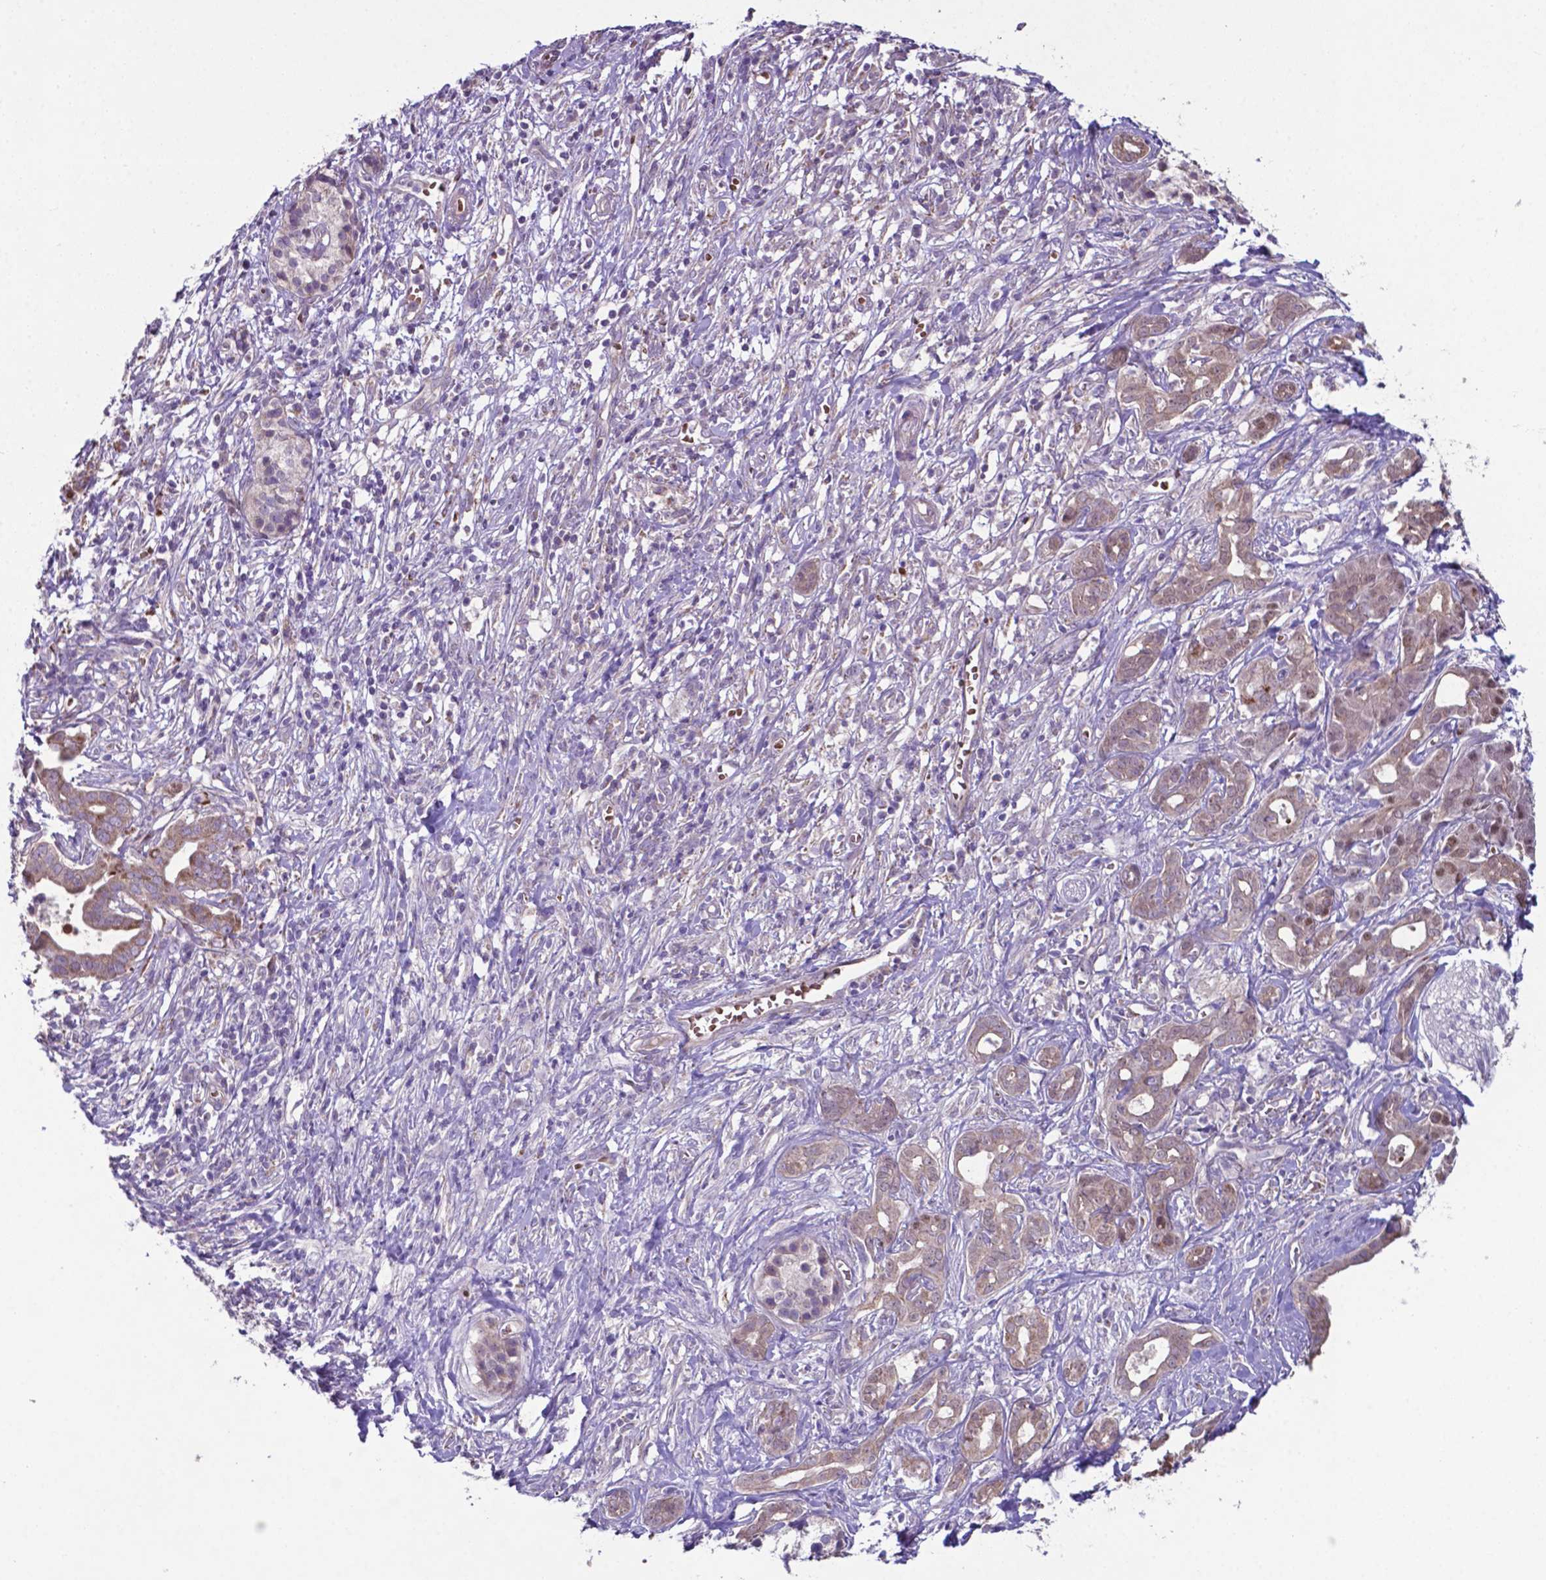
{"staining": {"intensity": "weak", "quantity": ">75%", "location": "cytoplasmic/membranous"}, "tissue": "pancreatic cancer", "cell_type": "Tumor cells", "image_type": "cancer", "snomed": [{"axis": "morphology", "description": "Adenocarcinoma, NOS"}, {"axis": "topography", "description": "Pancreas"}], "caption": "This micrograph shows immunohistochemistry staining of human adenocarcinoma (pancreatic), with low weak cytoplasmic/membranous expression in approximately >75% of tumor cells.", "gene": "TYRO3", "patient": {"sex": "male", "age": 61}}